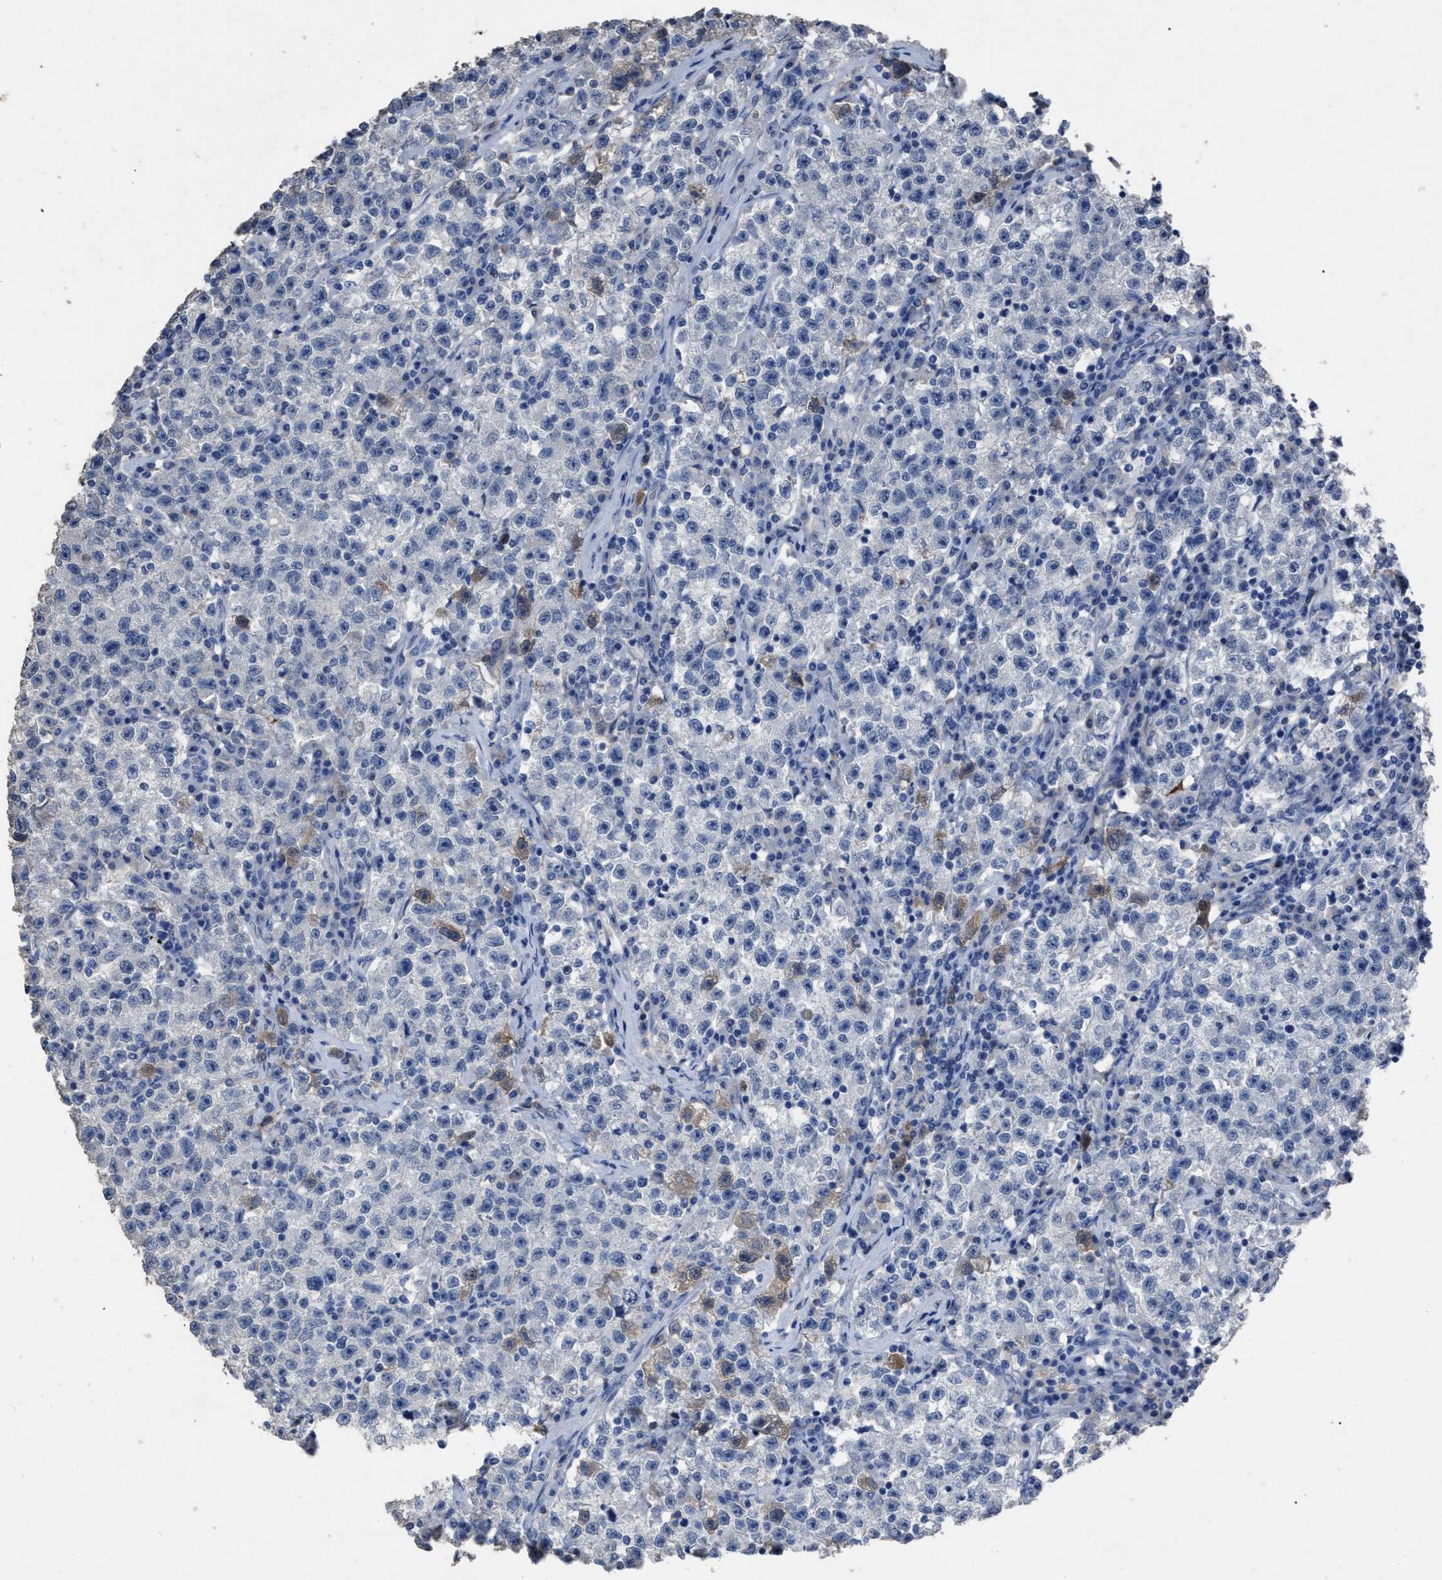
{"staining": {"intensity": "moderate", "quantity": "<25%", "location": "cytoplasmic/membranous"}, "tissue": "testis cancer", "cell_type": "Tumor cells", "image_type": "cancer", "snomed": [{"axis": "morphology", "description": "Seminoma, NOS"}, {"axis": "topography", "description": "Testis"}], "caption": "IHC (DAB (3,3'-diaminobenzidine)) staining of human testis cancer demonstrates moderate cytoplasmic/membranous protein staining in approximately <25% of tumor cells.", "gene": "HABP2", "patient": {"sex": "male", "age": 22}}